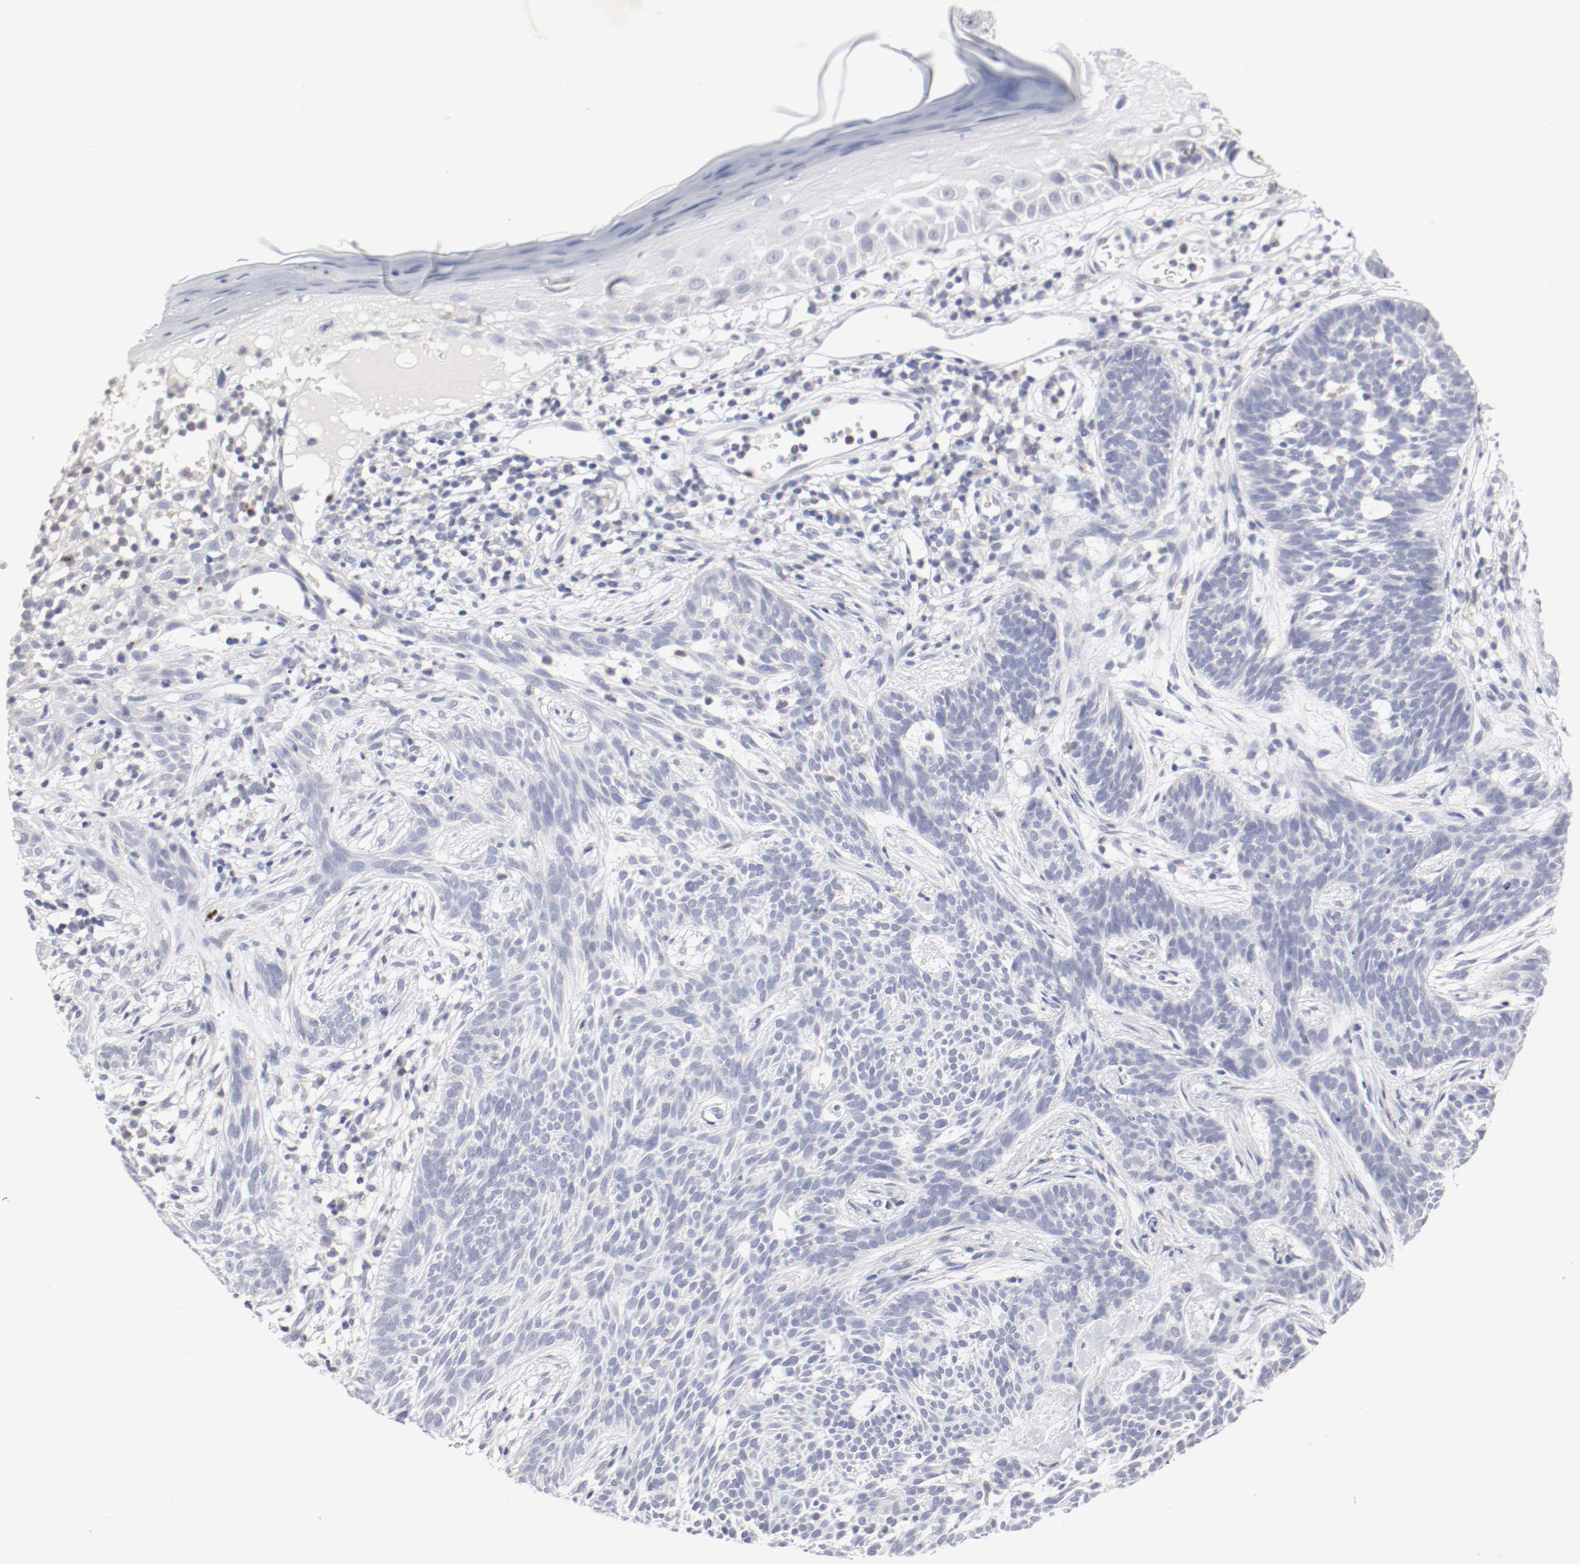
{"staining": {"intensity": "negative", "quantity": "none", "location": "none"}, "tissue": "skin cancer", "cell_type": "Tumor cells", "image_type": "cancer", "snomed": [{"axis": "morphology", "description": "Normal tissue, NOS"}, {"axis": "morphology", "description": "Basal cell carcinoma"}, {"axis": "topography", "description": "Skin"}], "caption": "There is no significant staining in tumor cells of skin cancer (basal cell carcinoma).", "gene": "ITGAX", "patient": {"sex": "female", "age": 69}}